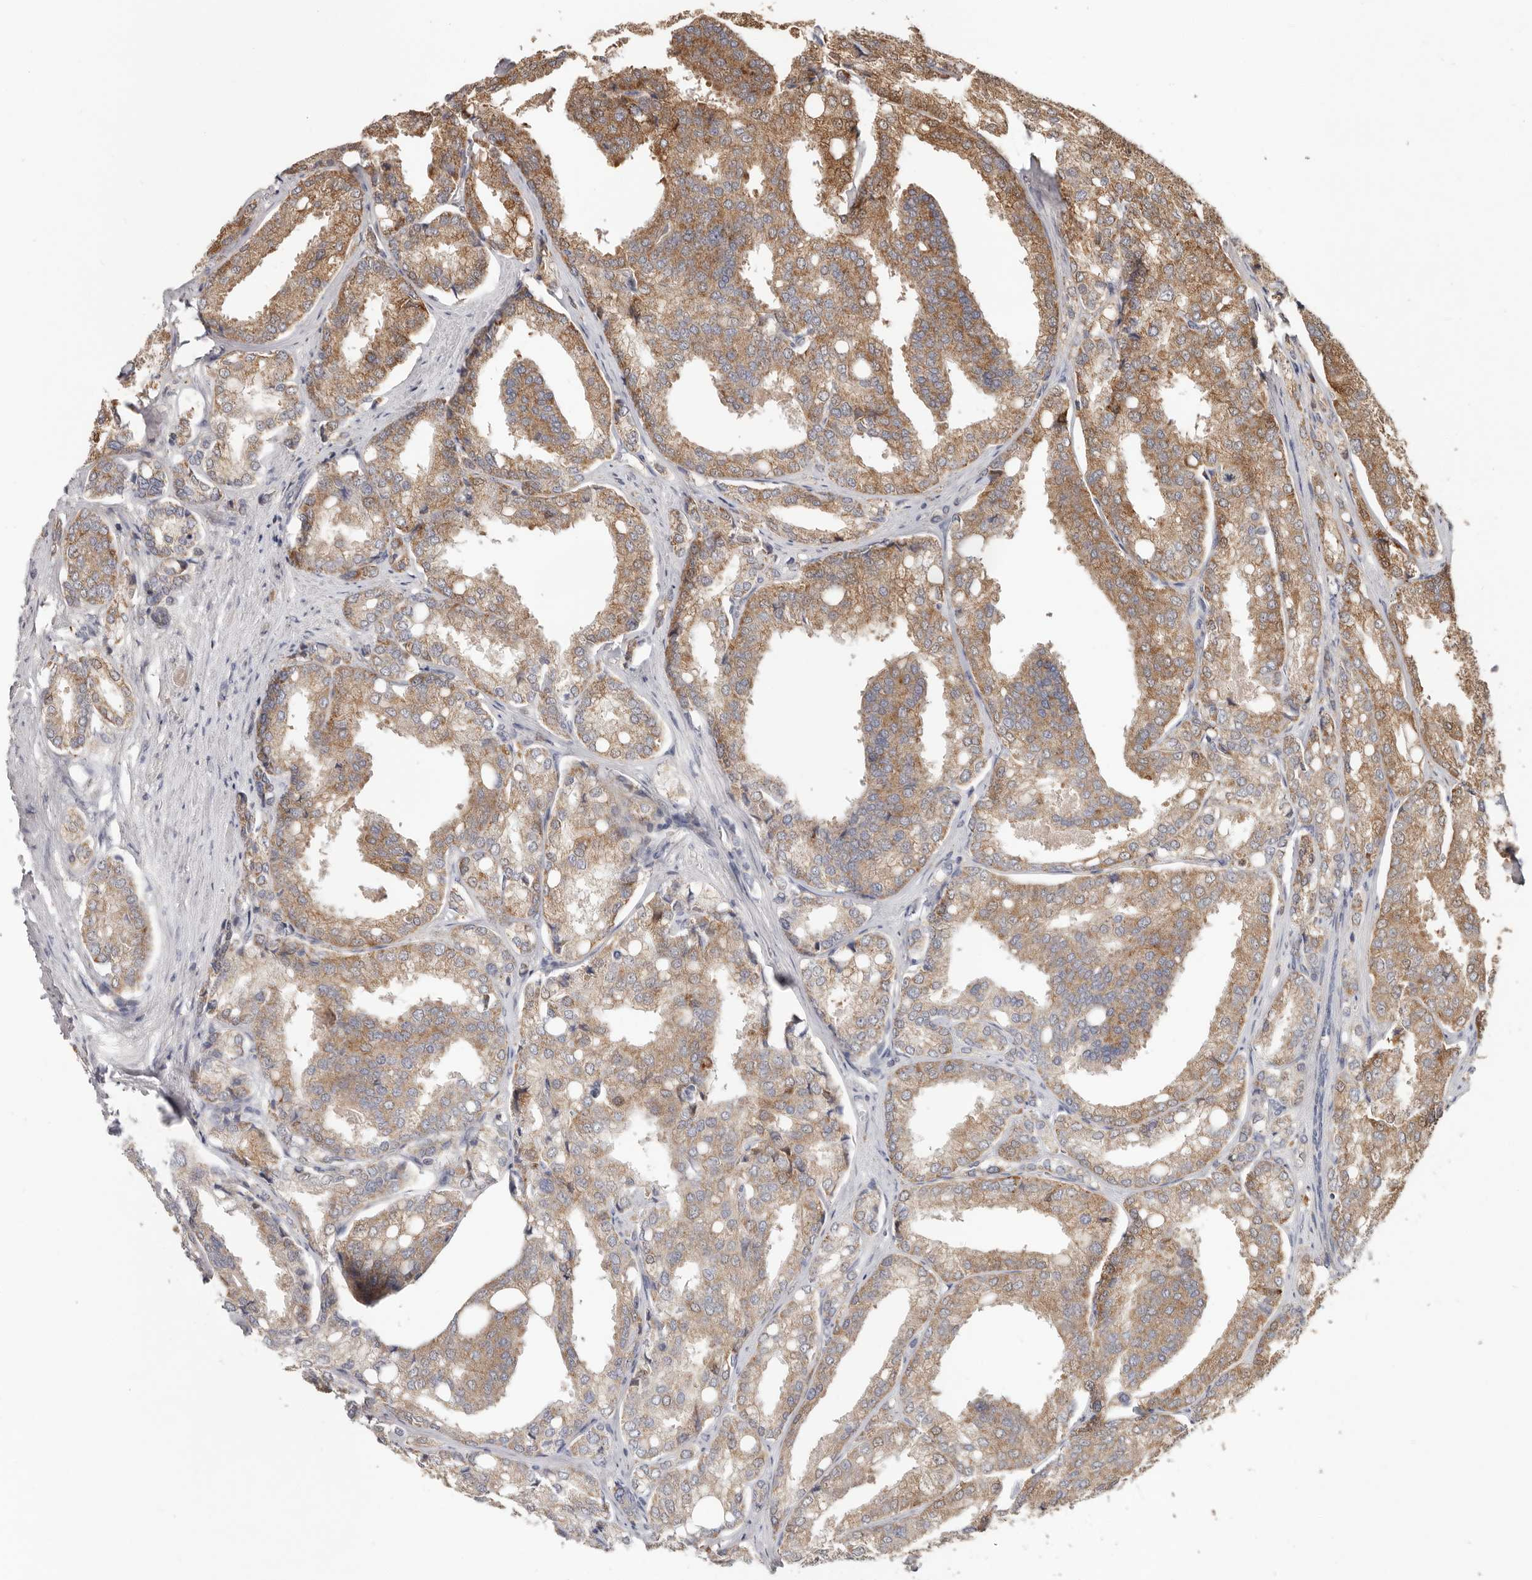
{"staining": {"intensity": "moderate", "quantity": ">75%", "location": "cytoplasmic/membranous"}, "tissue": "prostate cancer", "cell_type": "Tumor cells", "image_type": "cancer", "snomed": [{"axis": "morphology", "description": "Adenocarcinoma, High grade"}, {"axis": "topography", "description": "Prostate"}], "caption": "Immunohistochemistry of prostate cancer (high-grade adenocarcinoma) reveals medium levels of moderate cytoplasmic/membranous expression in about >75% of tumor cells.", "gene": "LRP6", "patient": {"sex": "male", "age": 50}}